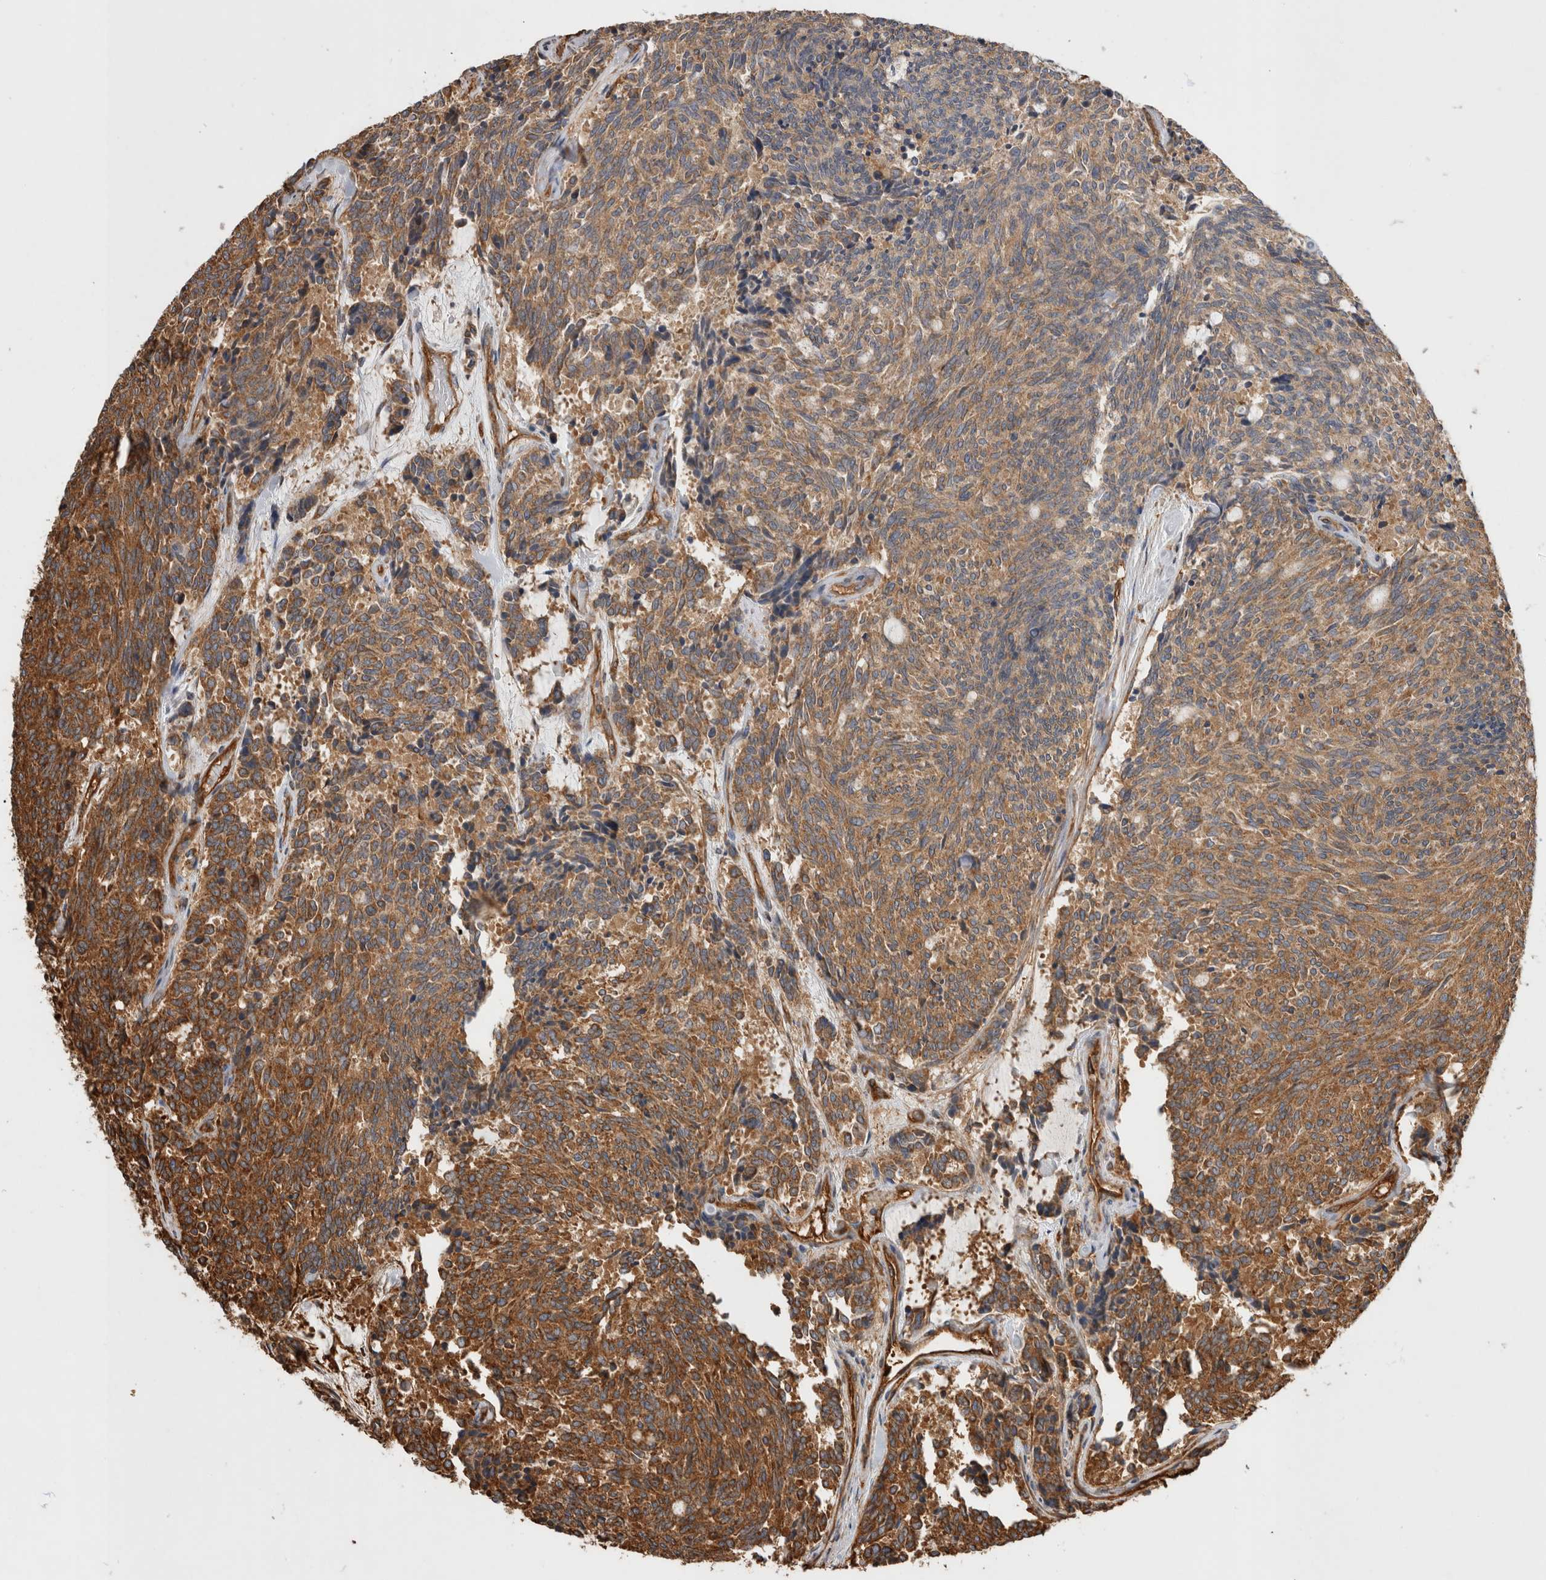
{"staining": {"intensity": "moderate", "quantity": ">75%", "location": "cytoplasmic/membranous"}, "tissue": "carcinoid", "cell_type": "Tumor cells", "image_type": "cancer", "snomed": [{"axis": "morphology", "description": "Carcinoid, malignant, NOS"}, {"axis": "topography", "description": "Pancreas"}], "caption": "Moderate cytoplasmic/membranous positivity is present in about >75% of tumor cells in carcinoid. (DAB (3,3'-diaminobenzidine) = brown stain, brightfield microscopy at high magnification).", "gene": "ZNF397", "patient": {"sex": "female", "age": 54}}